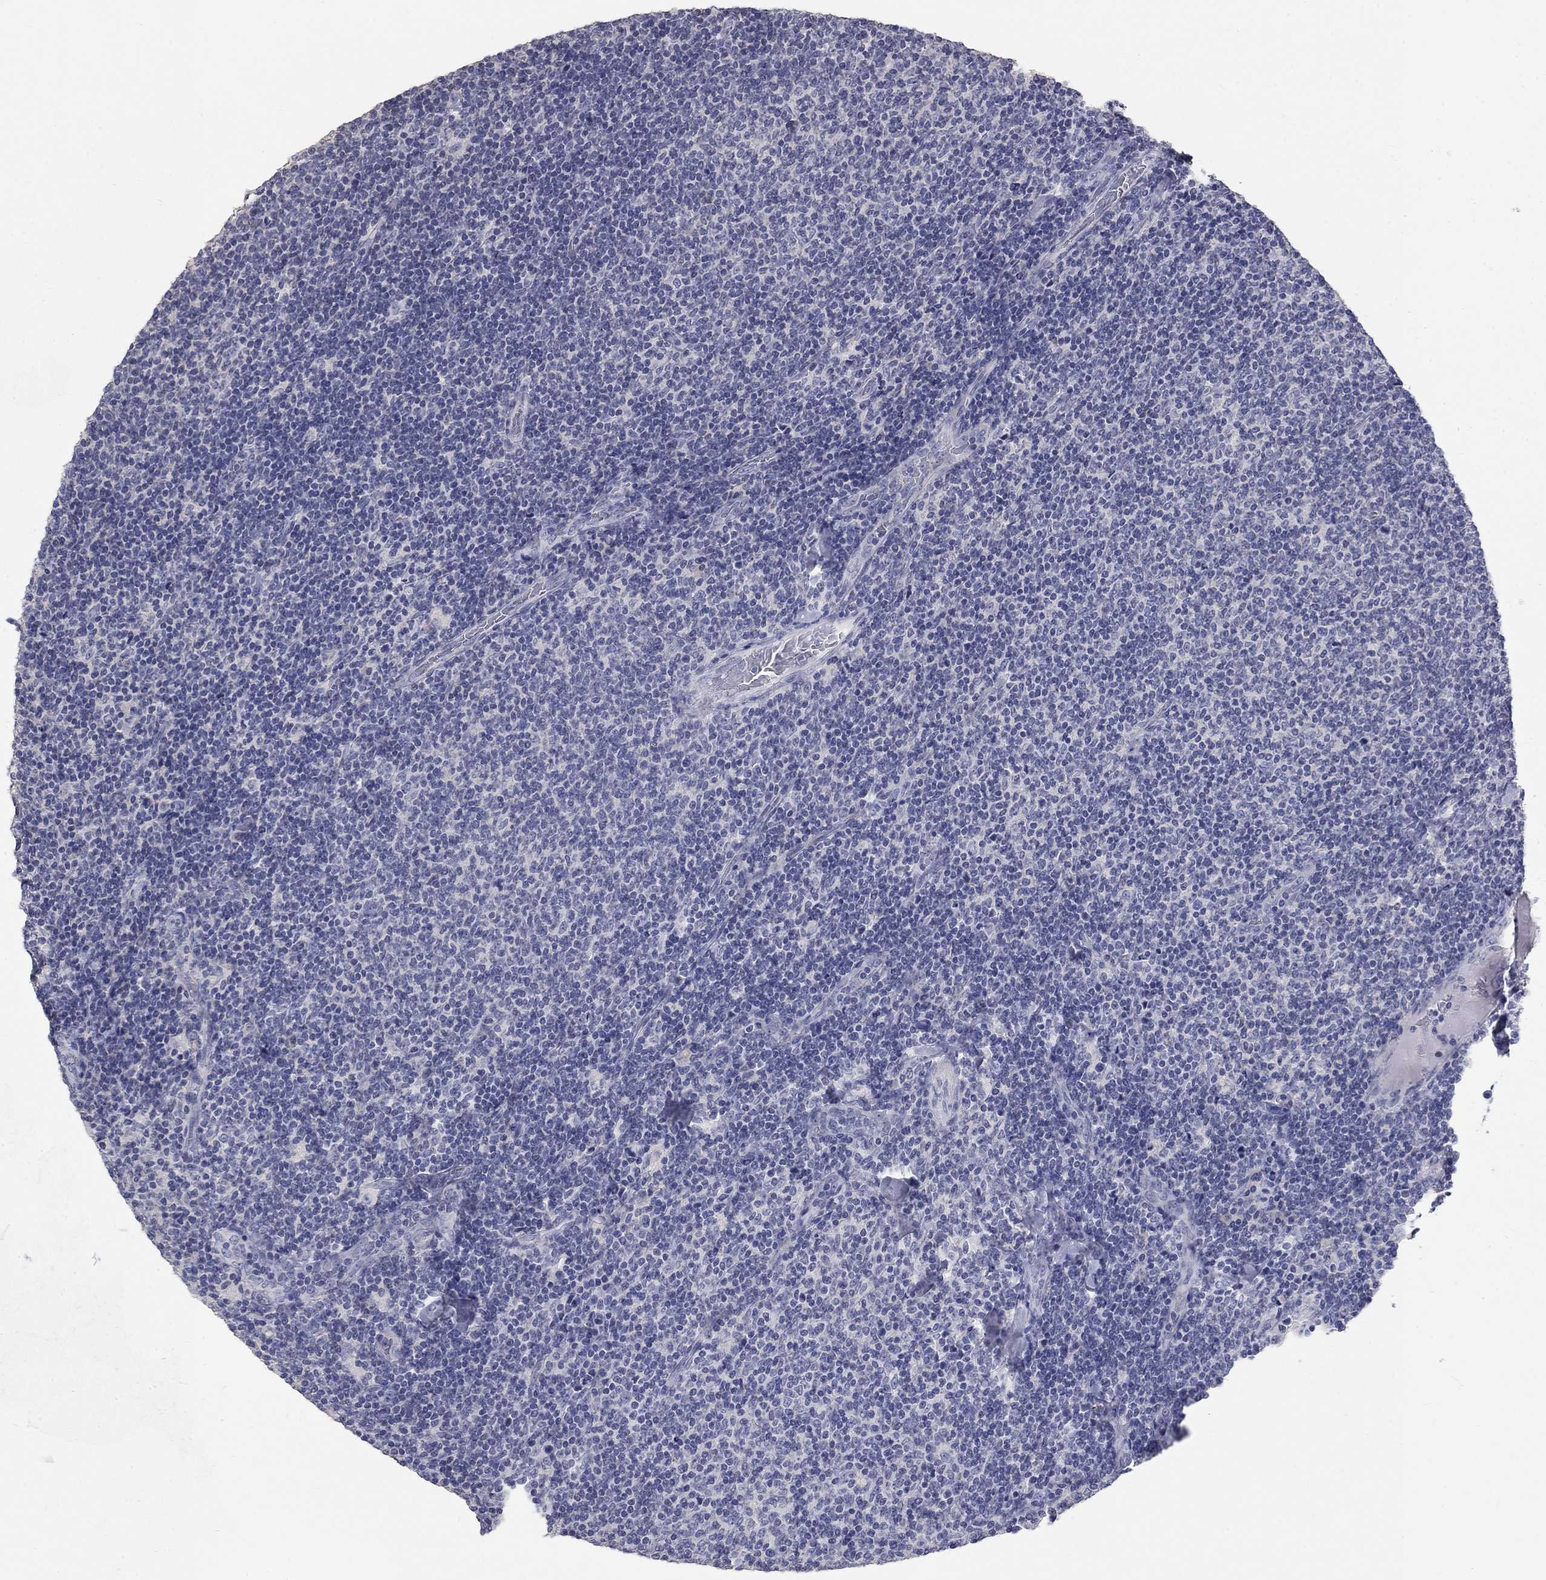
{"staining": {"intensity": "negative", "quantity": "none", "location": "none"}, "tissue": "lymphoma", "cell_type": "Tumor cells", "image_type": "cancer", "snomed": [{"axis": "morphology", "description": "Malignant lymphoma, non-Hodgkin's type, Low grade"}, {"axis": "topography", "description": "Lymph node"}], "caption": "High power microscopy image of an immunohistochemistry micrograph of low-grade malignant lymphoma, non-Hodgkin's type, revealing no significant staining in tumor cells.", "gene": "PTH1R", "patient": {"sex": "male", "age": 52}}